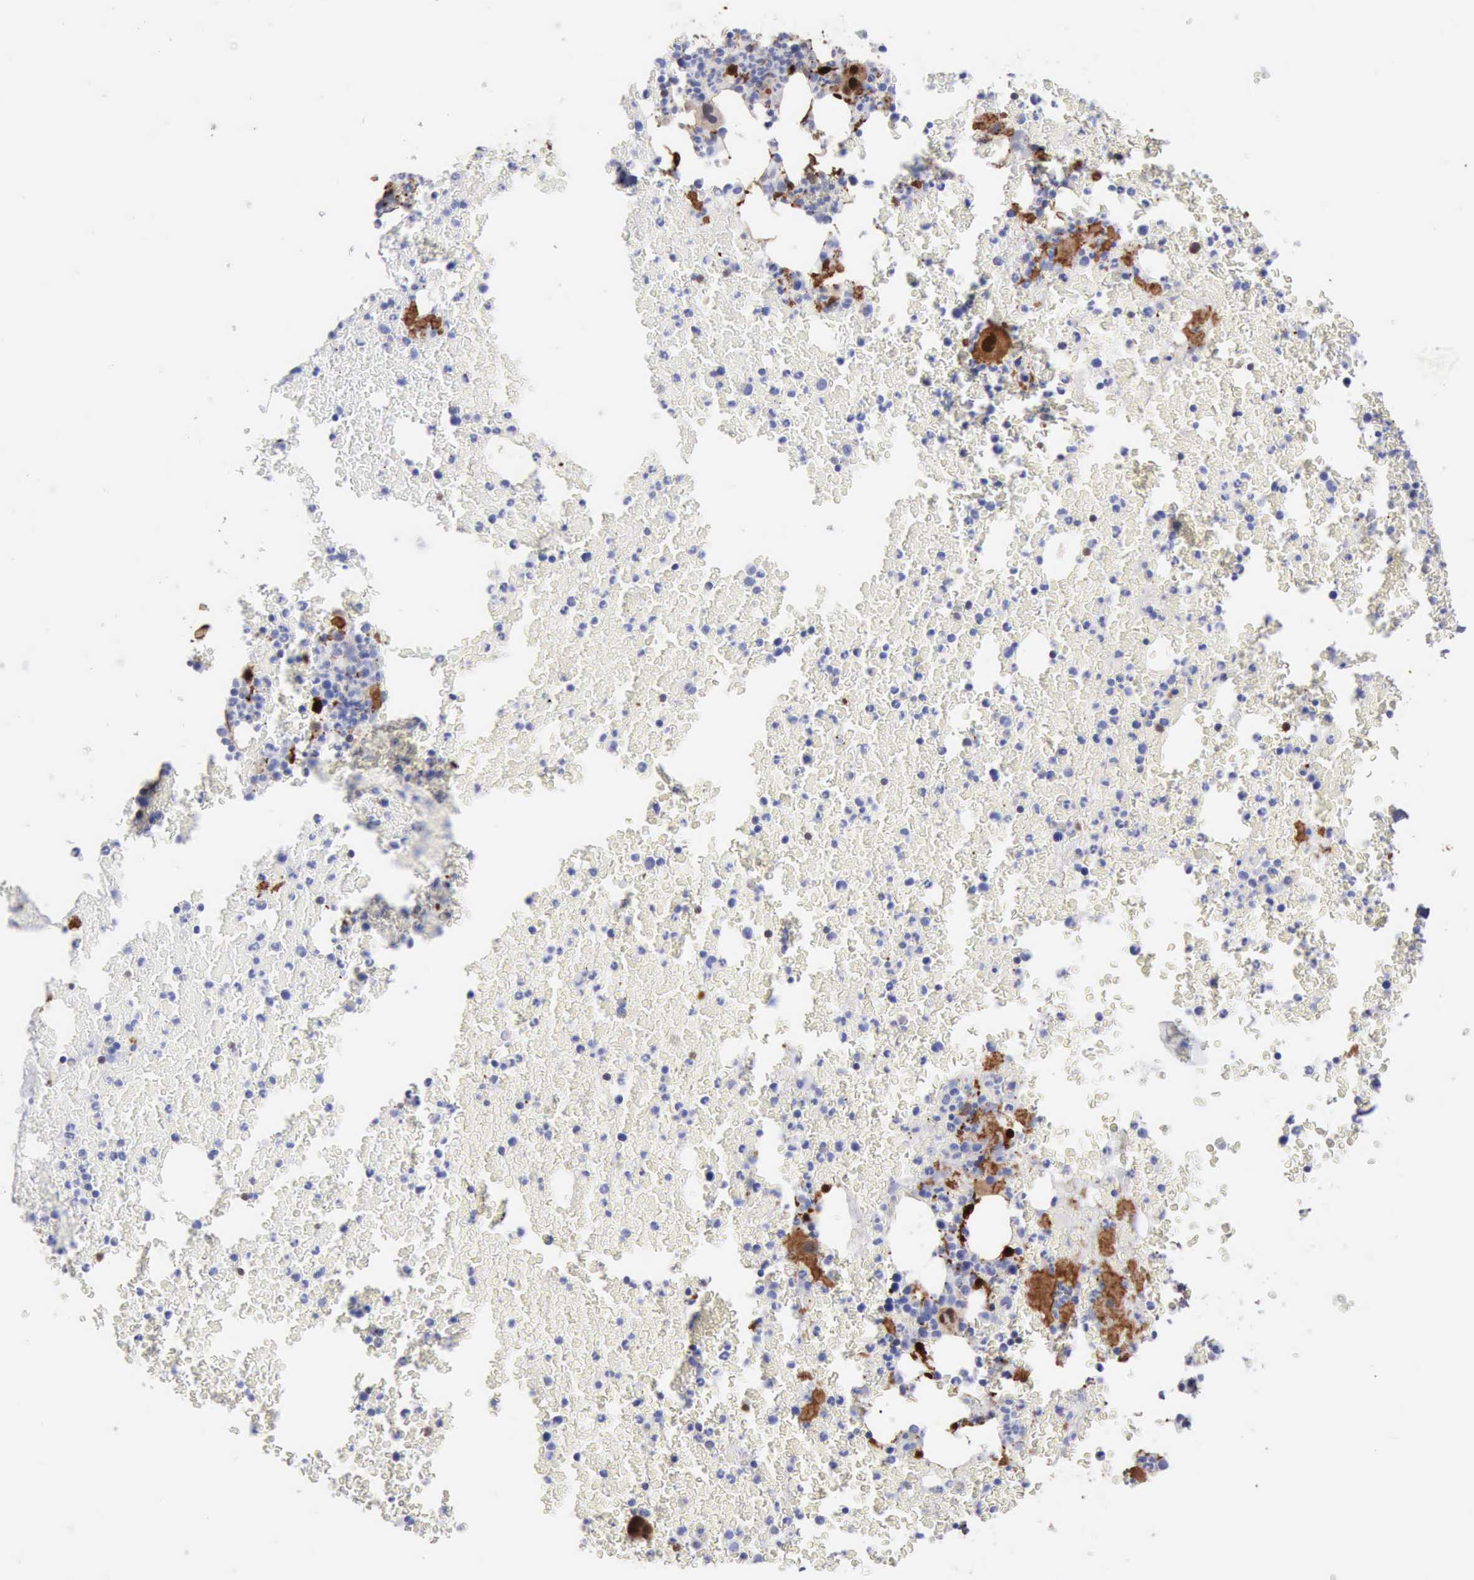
{"staining": {"intensity": "negative", "quantity": "none", "location": "none"}, "tissue": "bone marrow", "cell_type": "Hematopoietic cells", "image_type": "normal", "snomed": [{"axis": "morphology", "description": "Normal tissue, NOS"}, {"axis": "topography", "description": "Bone marrow"}], "caption": "Benign bone marrow was stained to show a protein in brown. There is no significant positivity in hematopoietic cells. (DAB (3,3'-diaminobenzidine) IHC visualized using brightfield microscopy, high magnification).", "gene": "FHL1", "patient": {"sex": "female", "age": 52}}